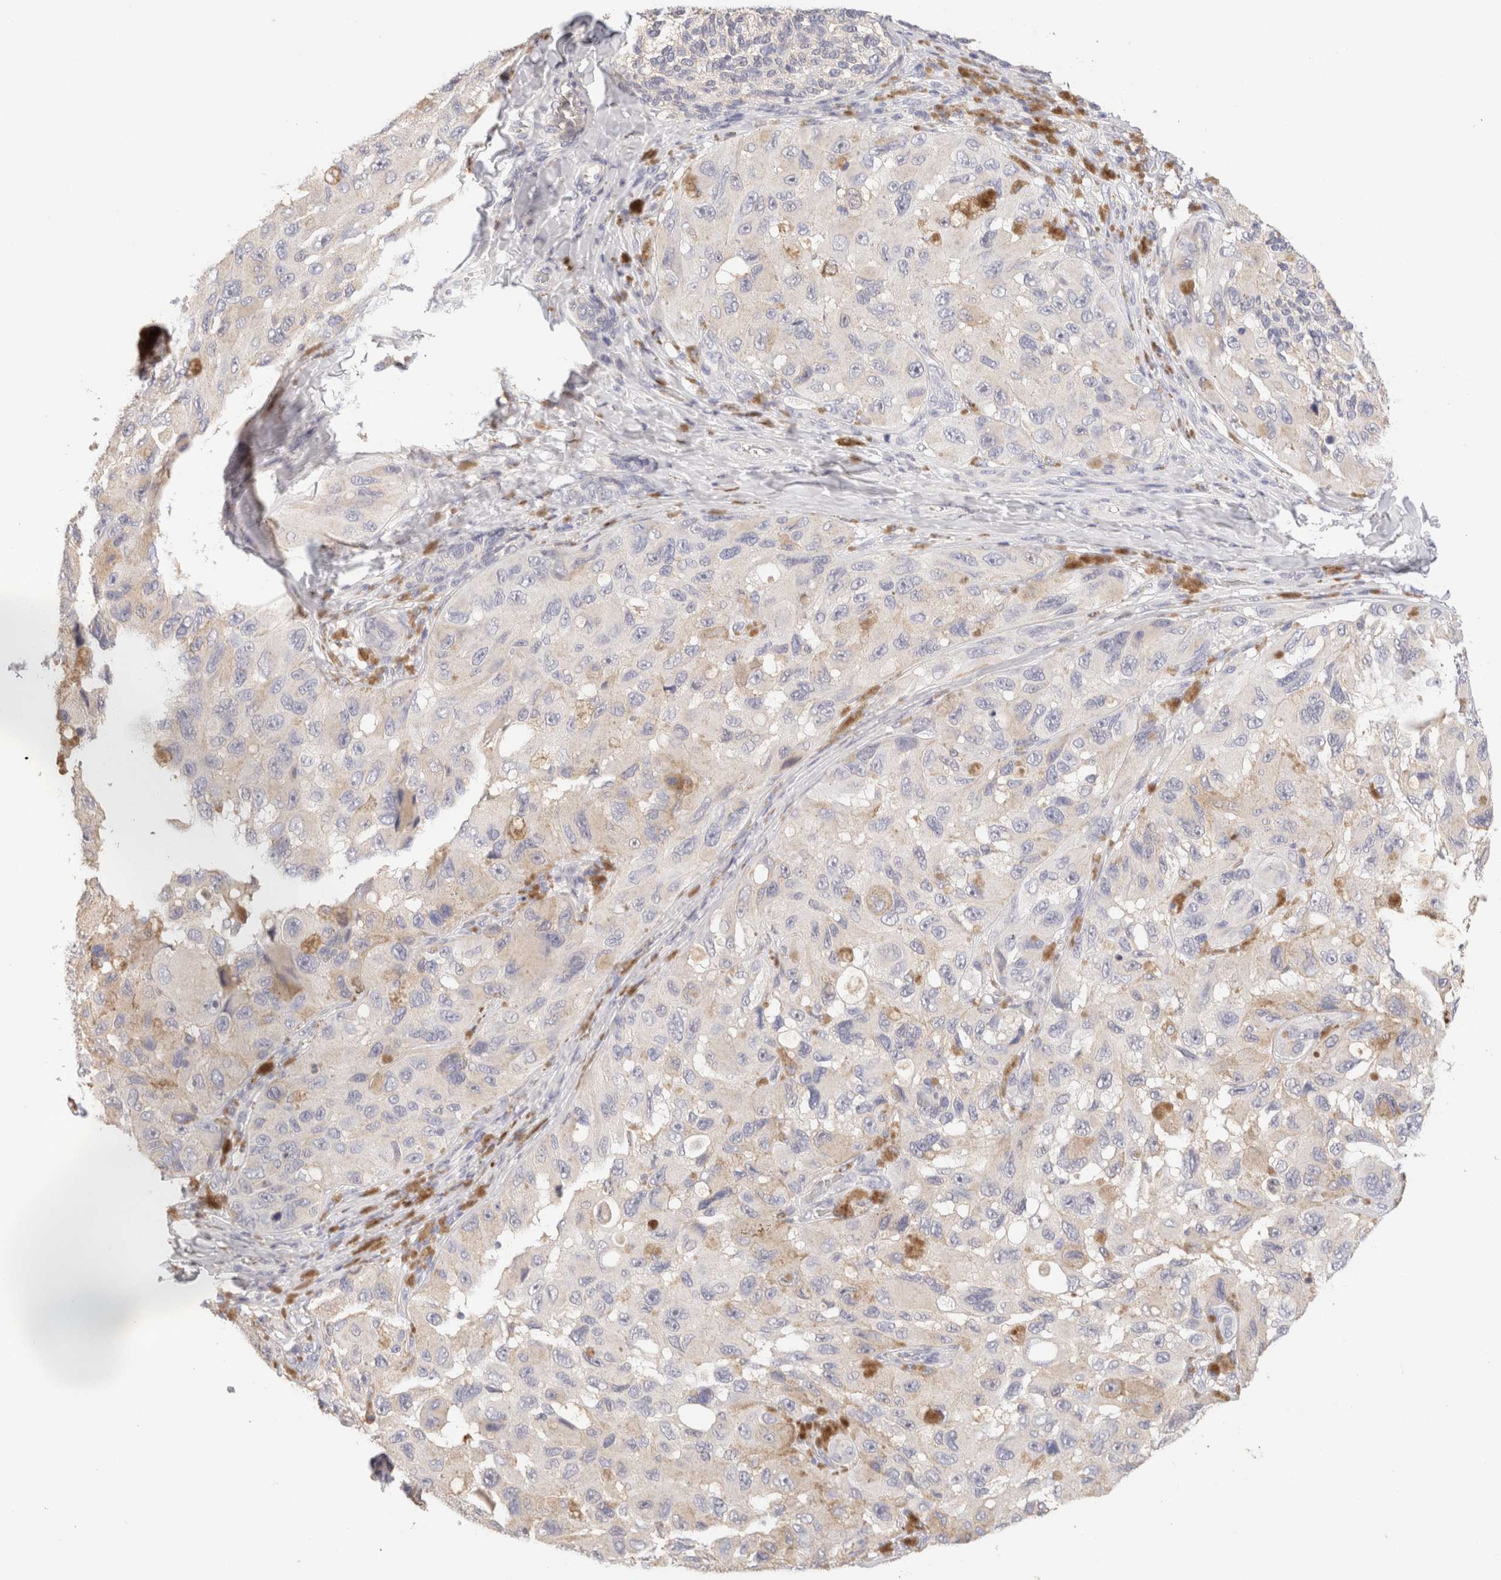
{"staining": {"intensity": "negative", "quantity": "none", "location": "none"}, "tissue": "melanoma", "cell_type": "Tumor cells", "image_type": "cancer", "snomed": [{"axis": "morphology", "description": "Malignant melanoma, NOS"}, {"axis": "topography", "description": "Skin"}], "caption": "Tumor cells show no significant protein staining in malignant melanoma.", "gene": "SCGB2A2", "patient": {"sex": "female", "age": 73}}